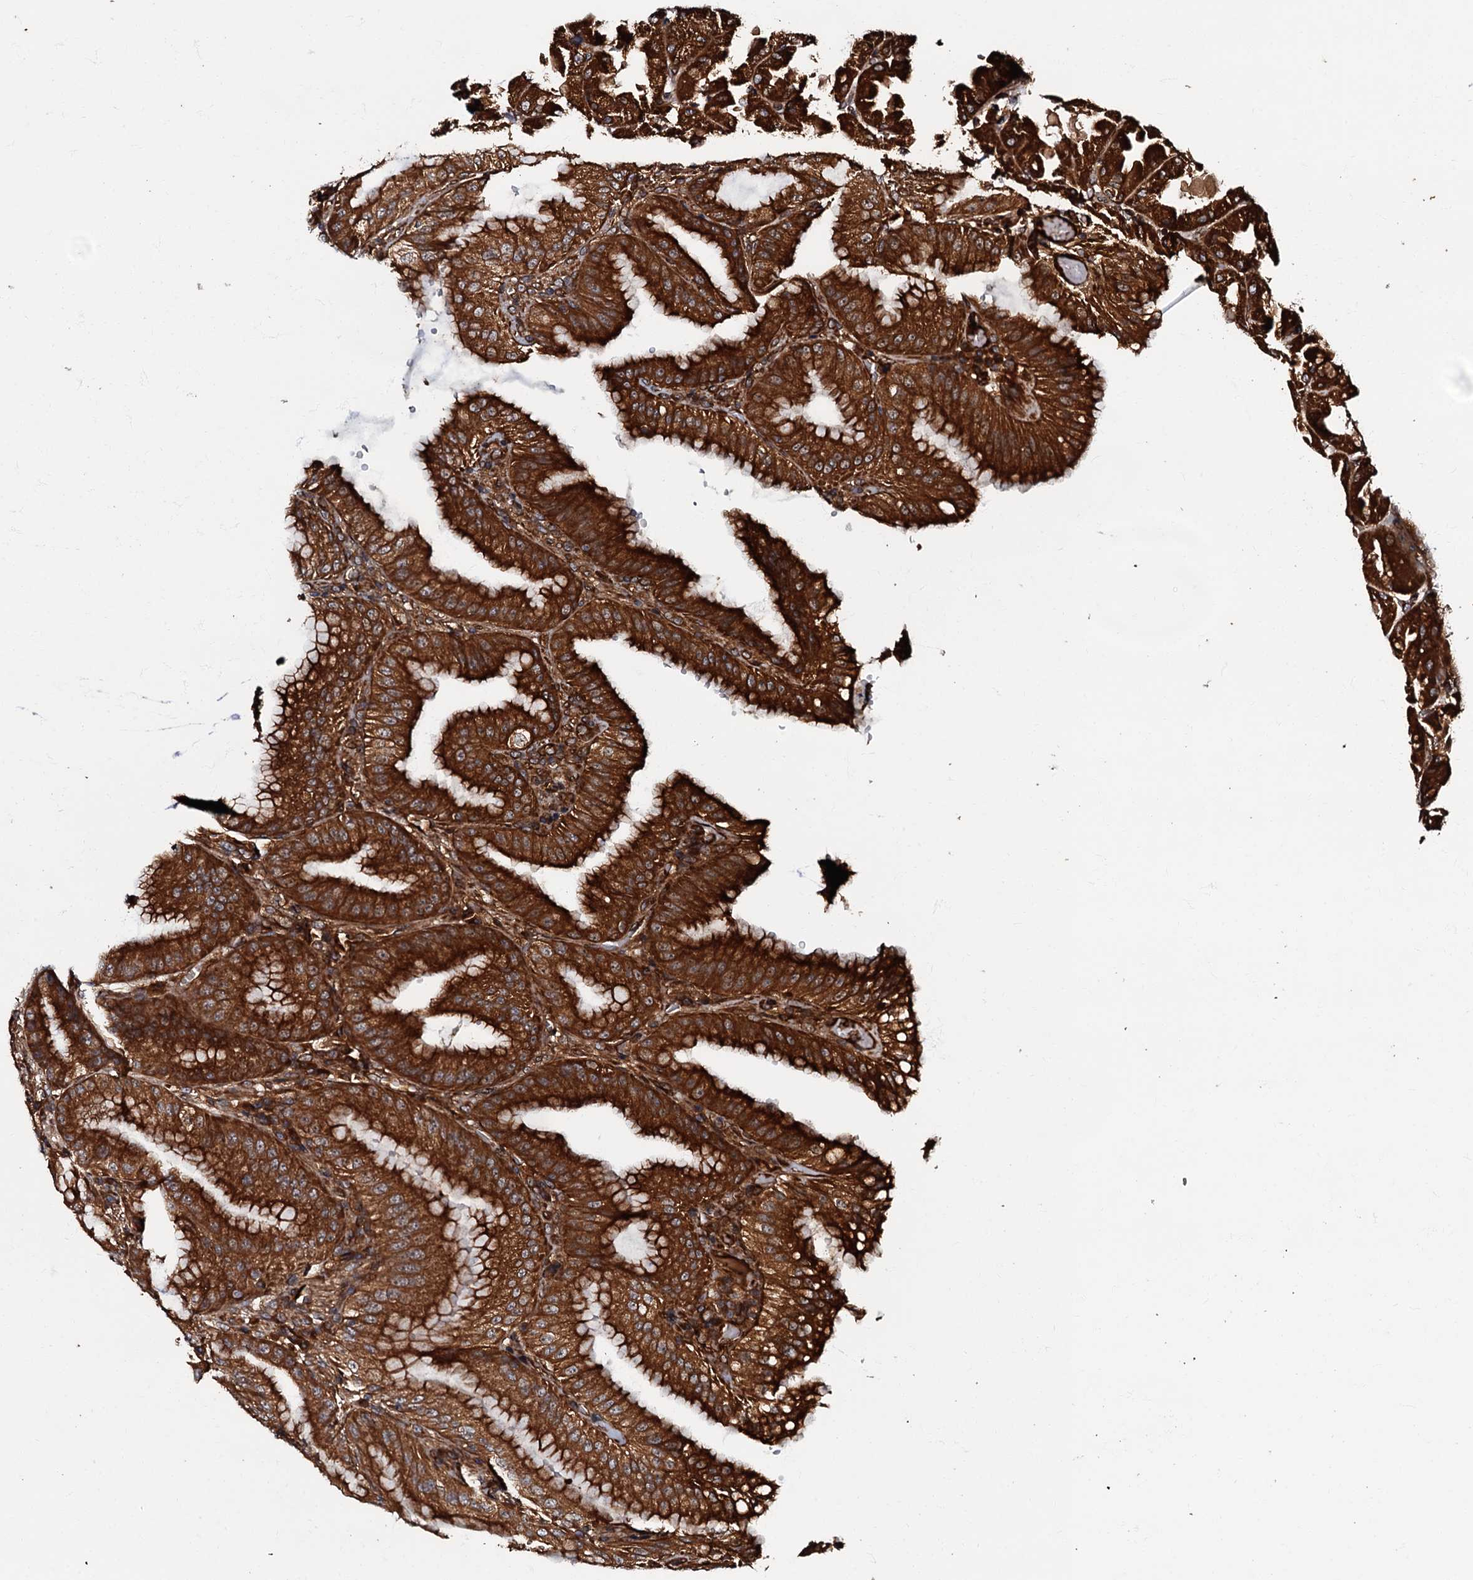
{"staining": {"intensity": "strong", "quantity": ">75%", "location": "cytoplasmic/membranous"}, "tissue": "stomach", "cell_type": "Glandular cells", "image_type": "normal", "snomed": [{"axis": "morphology", "description": "Normal tissue, NOS"}, {"axis": "topography", "description": "Stomach, upper"}, {"axis": "topography", "description": "Stomach, lower"}], "caption": "A histopathology image of stomach stained for a protein exhibits strong cytoplasmic/membranous brown staining in glandular cells. The protein of interest is stained brown, and the nuclei are stained in blue (DAB IHC with brightfield microscopy, high magnification).", "gene": "BLOC1S6", "patient": {"sex": "male", "age": 71}}